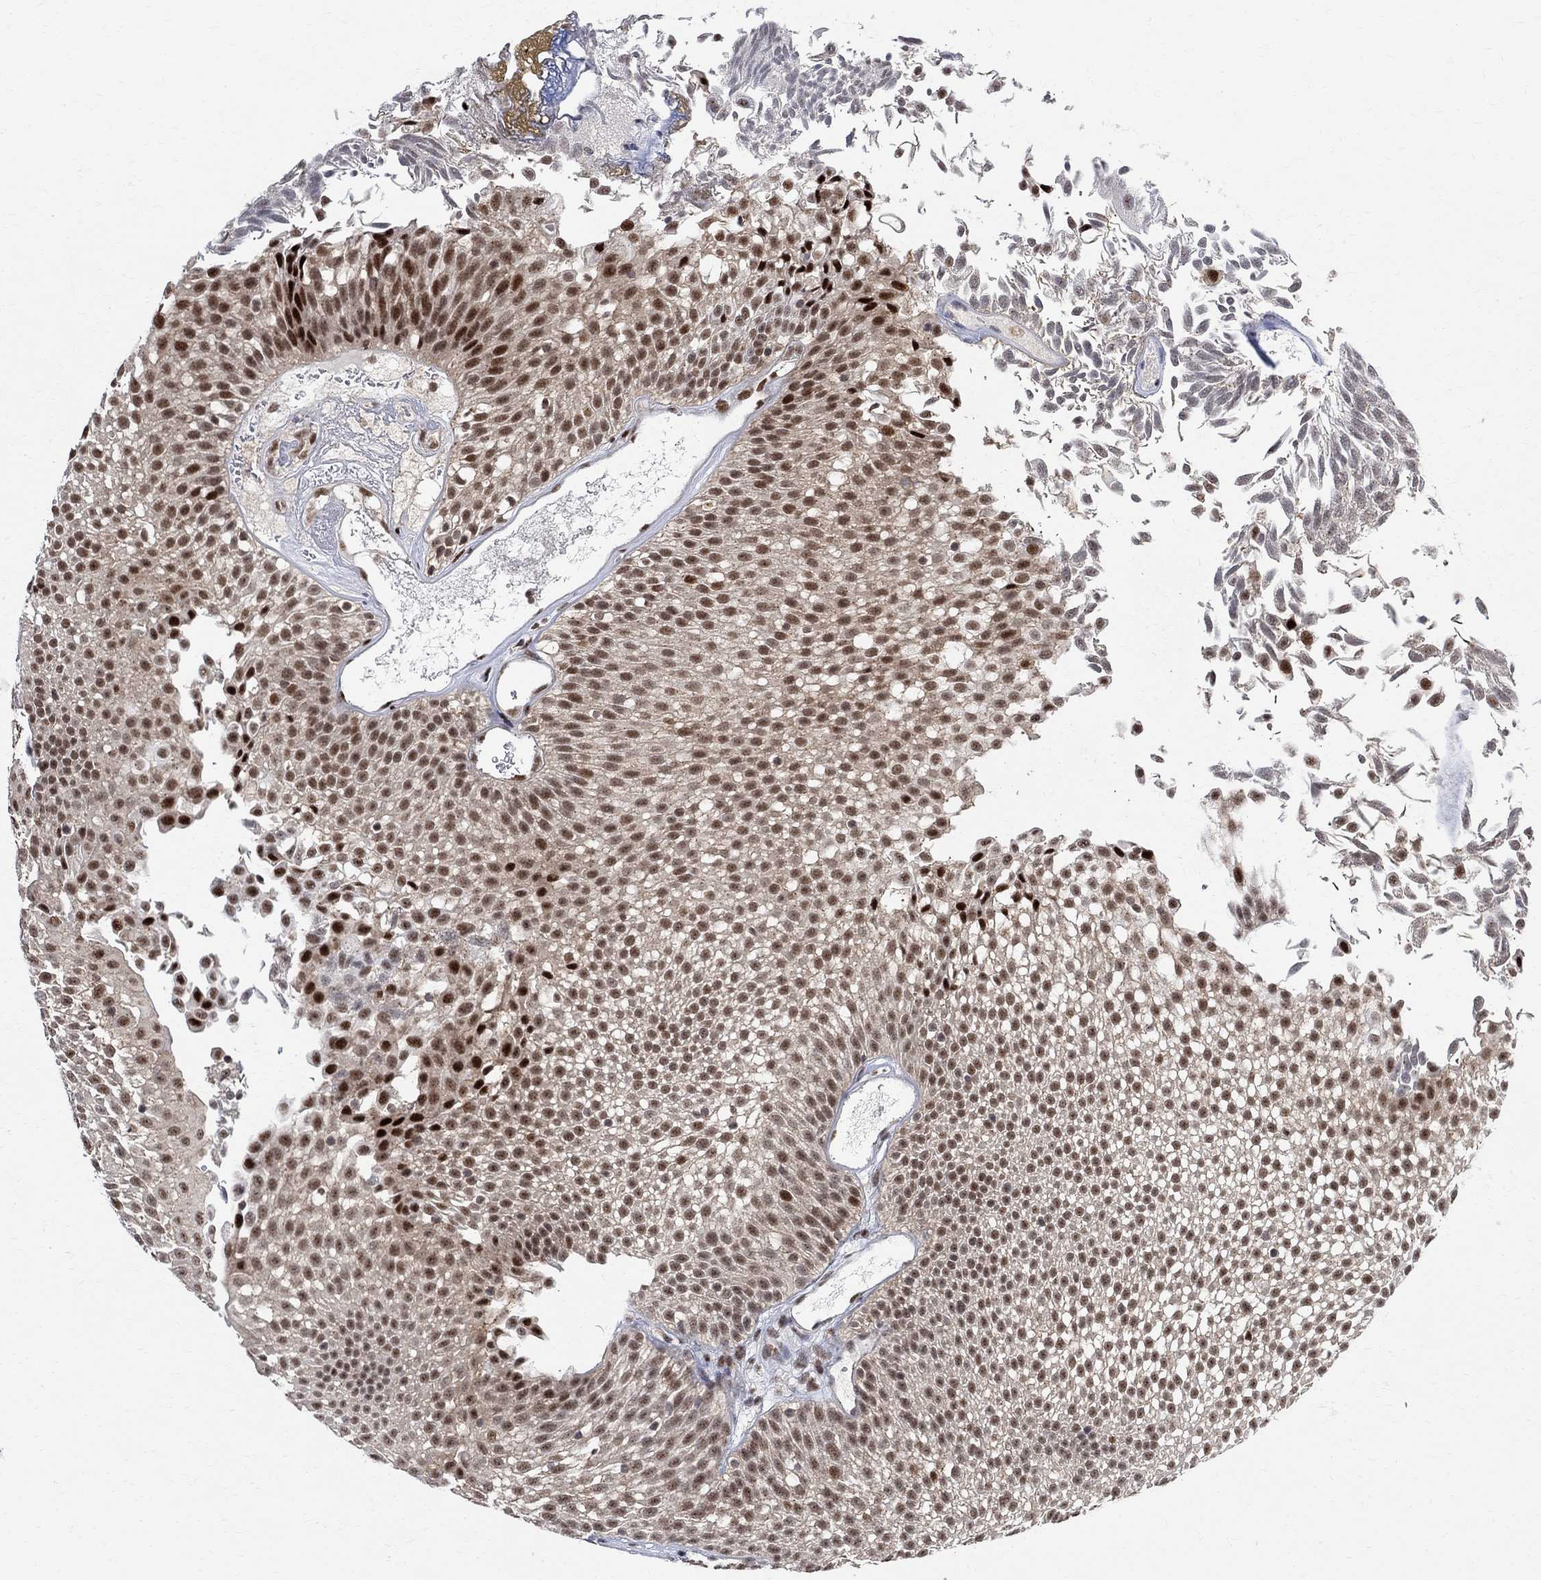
{"staining": {"intensity": "moderate", "quantity": ">75%", "location": "nuclear"}, "tissue": "urothelial cancer", "cell_type": "Tumor cells", "image_type": "cancer", "snomed": [{"axis": "morphology", "description": "Urothelial carcinoma, Low grade"}, {"axis": "topography", "description": "Urinary bladder"}], "caption": "An immunohistochemistry (IHC) photomicrograph of neoplastic tissue is shown. Protein staining in brown labels moderate nuclear positivity in urothelial carcinoma (low-grade) within tumor cells. (IHC, brightfield microscopy, high magnification).", "gene": "E4F1", "patient": {"sex": "male", "age": 52}}